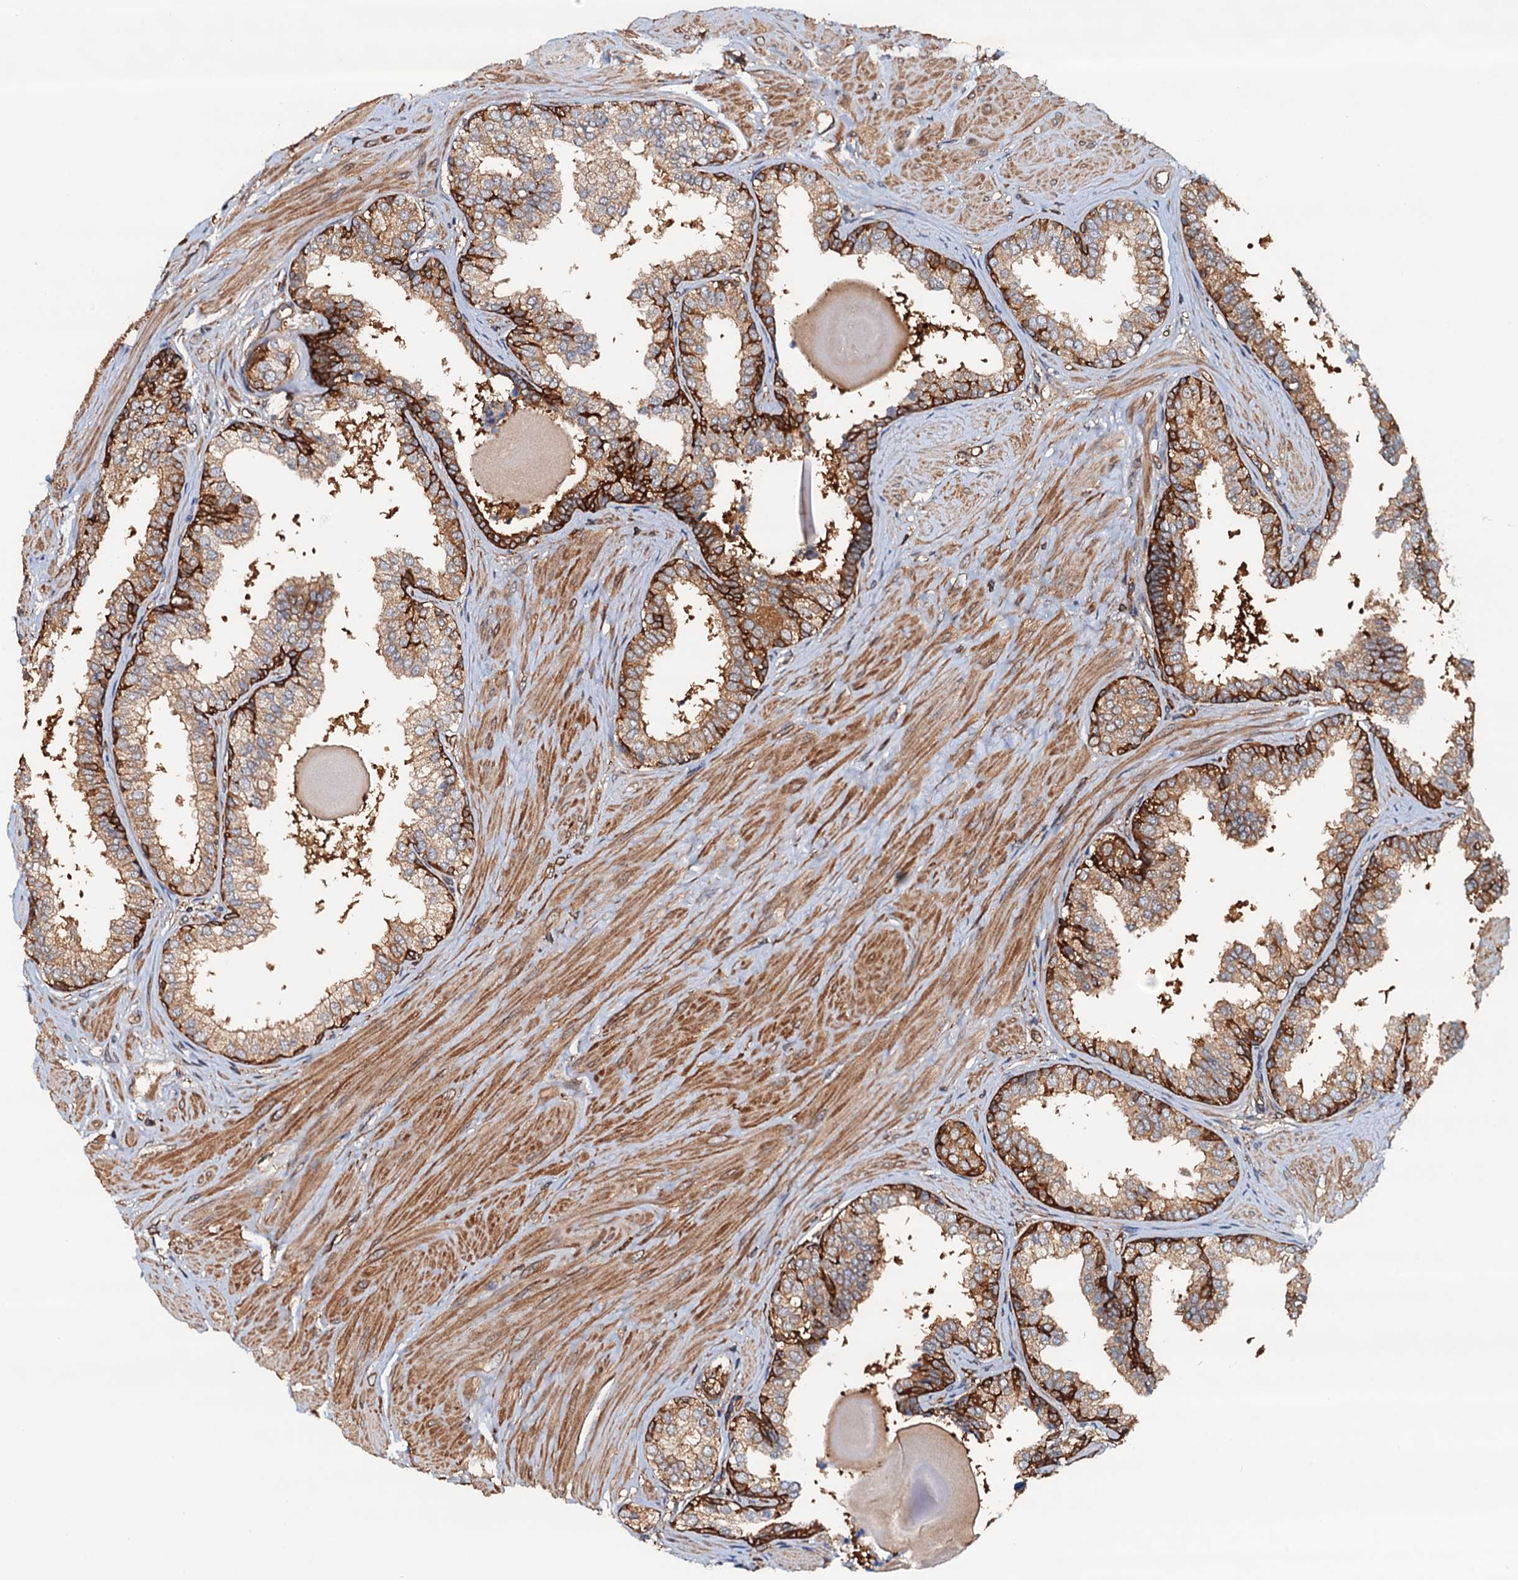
{"staining": {"intensity": "strong", "quantity": "25%-75%", "location": "cytoplasmic/membranous"}, "tissue": "prostate", "cell_type": "Glandular cells", "image_type": "normal", "snomed": [{"axis": "morphology", "description": "Normal tissue, NOS"}, {"axis": "topography", "description": "Prostate"}], "caption": "The image reveals a brown stain indicating the presence of a protein in the cytoplasmic/membranous of glandular cells in prostate. (DAB (3,3'-diaminobenzidine) IHC with brightfield microscopy, high magnification).", "gene": "USP6NL", "patient": {"sex": "male", "age": 48}}